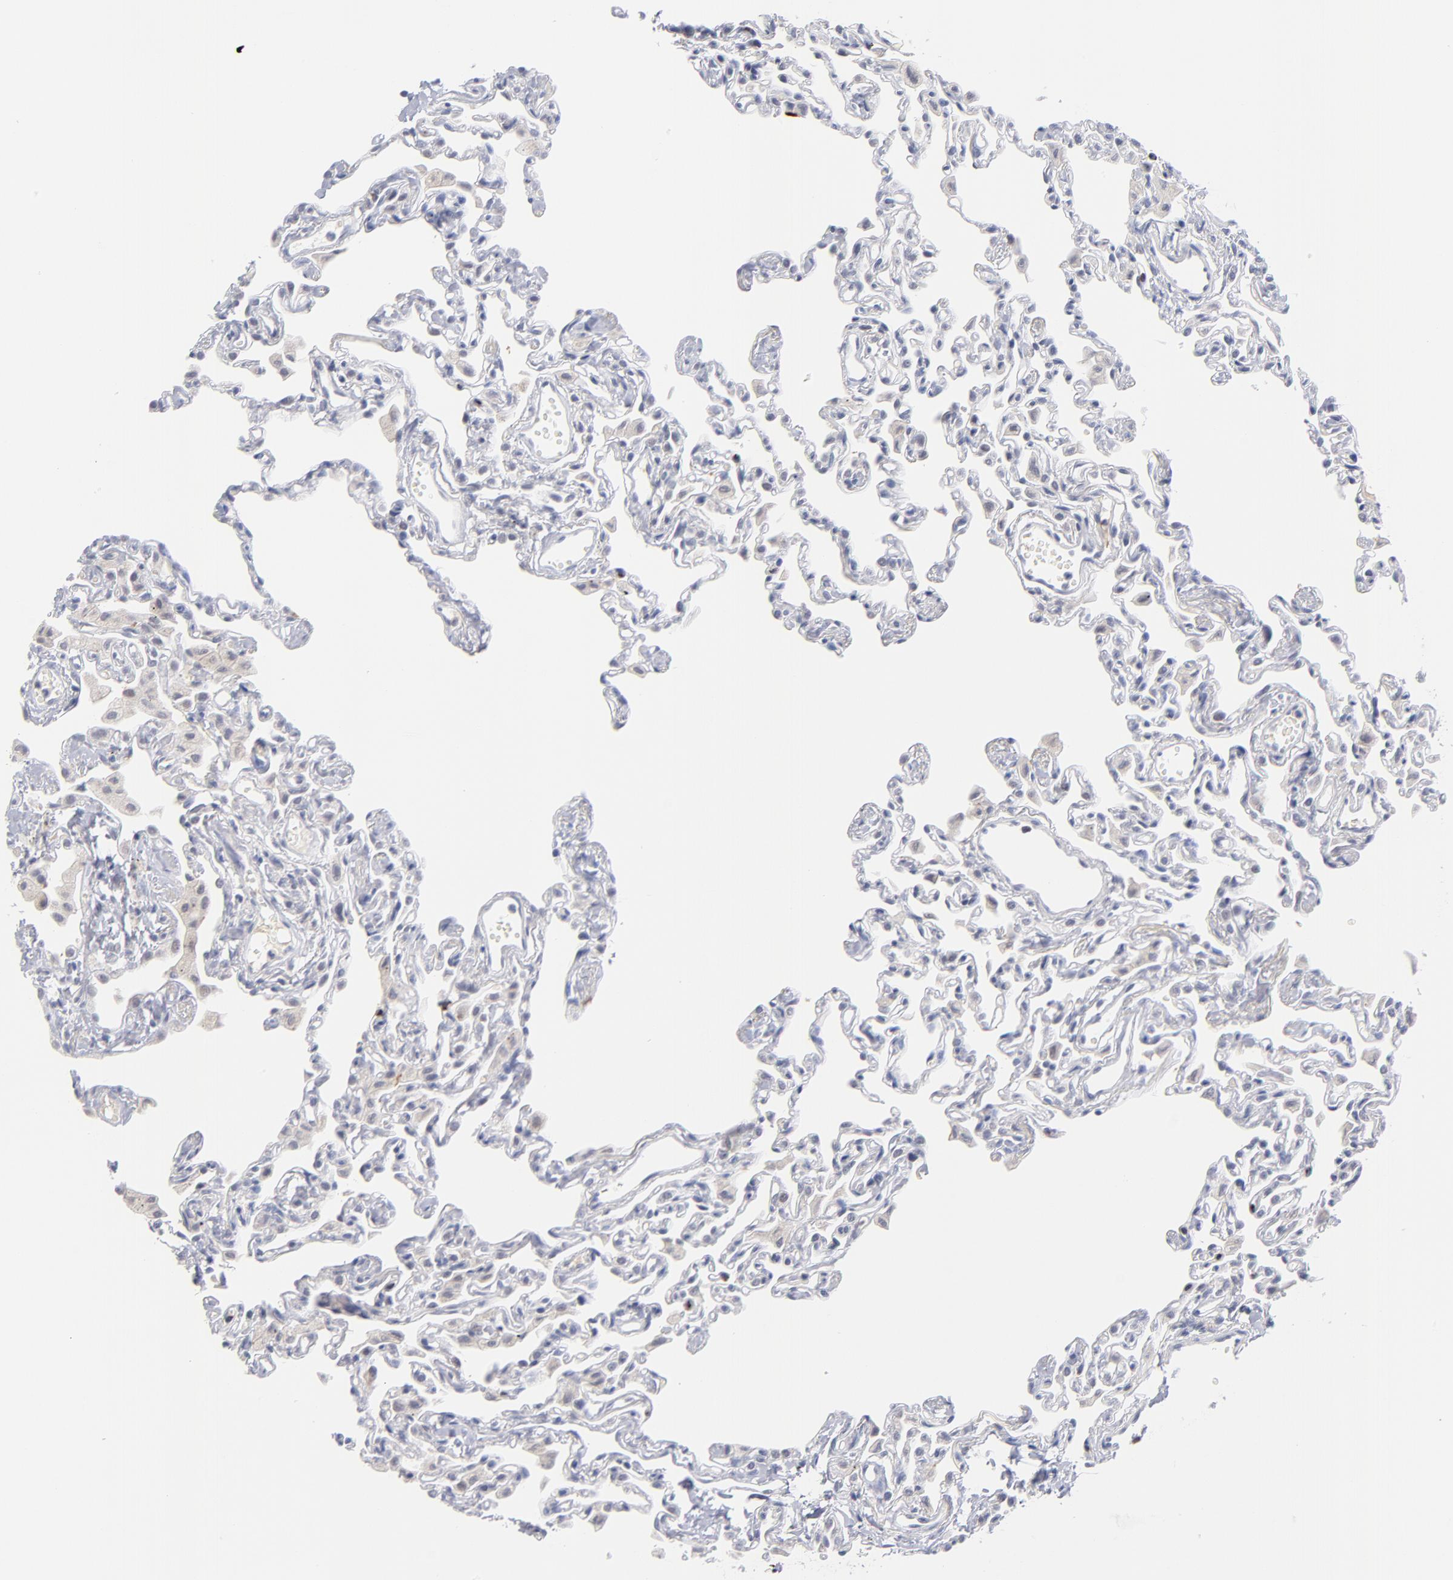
{"staining": {"intensity": "negative", "quantity": "none", "location": "none"}, "tissue": "lung", "cell_type": "Alveolar cells", "image_type": "normal", "snomed": [{"axis": "morphology", "description": "Normal tissue, NOS"}, {"axis": "topography", "description": "Lung"}], "caption": "Immunohistochemical staining of benign lung shows no significant expression in alveolar cells. (DAB immunohistochemistry (IHC), high magnification).", "gene": "WSB1", "patient": {"sex": "female", "age": 49}}